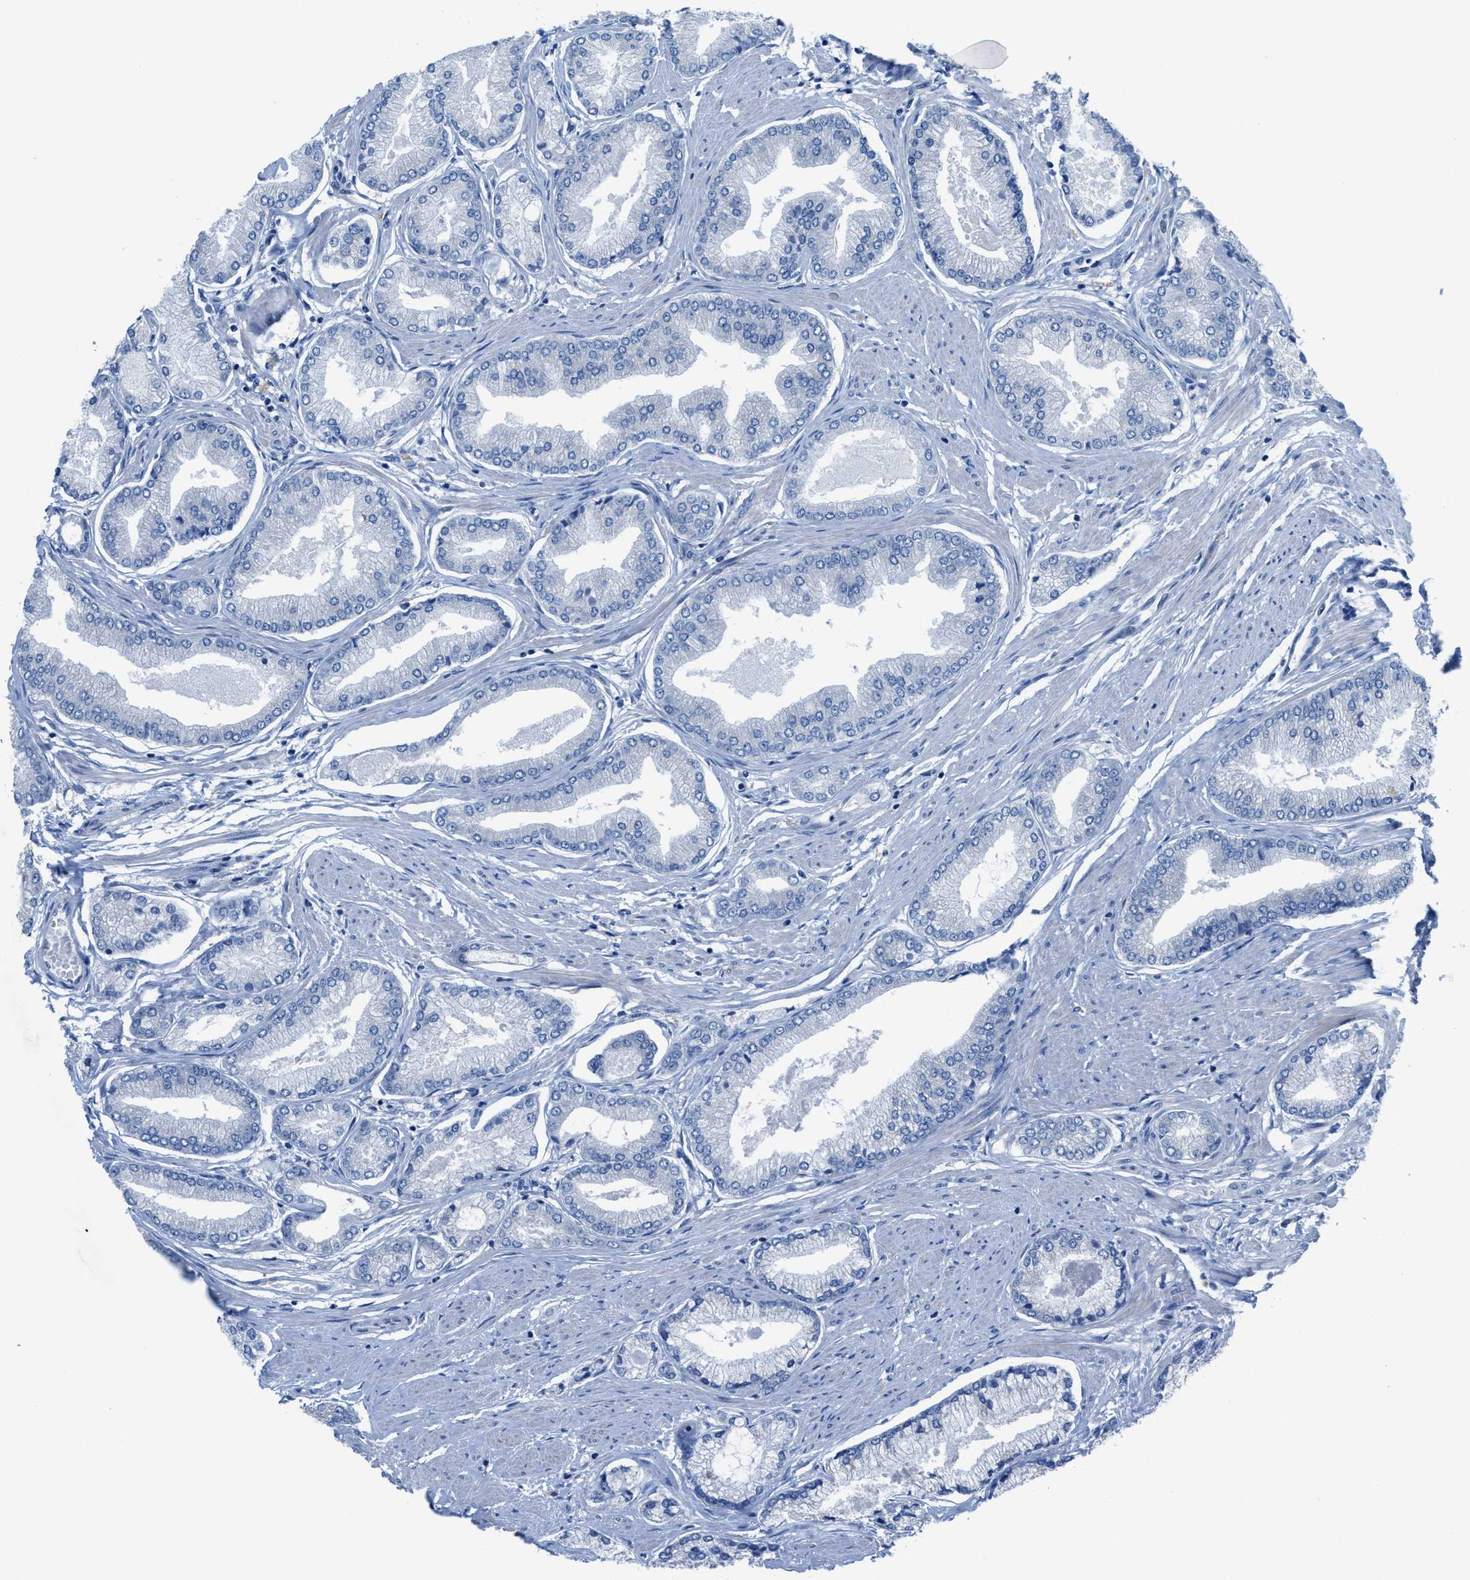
{"staining": {"intensity": "negative", "quantity": "none", "location": "none"}, "tissue": "prostate cancer", "cell_type": "Tumor cells", "image_type": "cancer", "snomed": [{"axis": "morphology", "description": "Adenocarcinoma, High grade"}, {"axis": "topography", "description": "Prostate"}], "caption": "A photomicrograph of prostate cancer (high-grade adenocarcinoma) stained for a protein shows no brown staining in tumor cells.", "gene": "EGFR", "patient": {"sex": "male", "age": 61}}